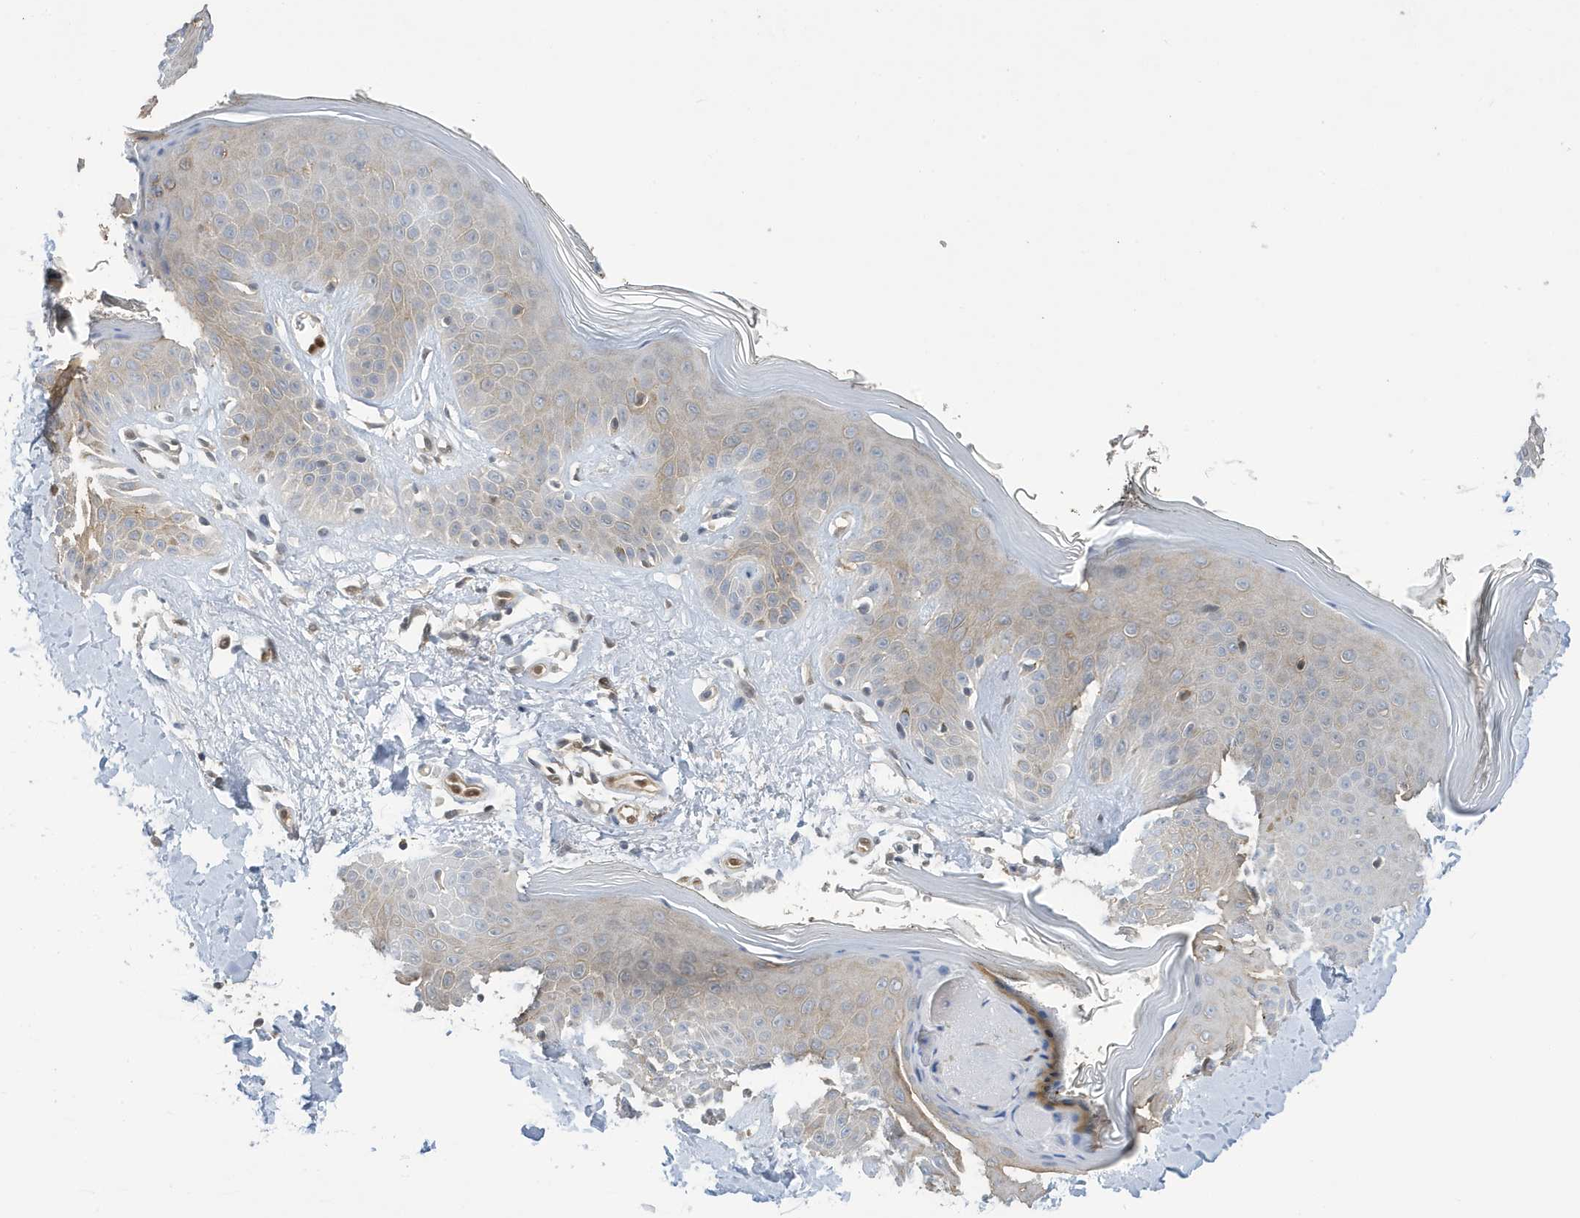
{"staining": {"intensity": "moderate", "quantity": ">75%", "location": "cytoplasmic/membranous,nuclear"}, "tissue": "skin", "cell_type": "Fibroblasts", "image_type": "normal", "snomed": [{"axis": "morphology", "description": "Normal tissue, NOS"}, {"axis": "topography", "description": "Skin"}], "caption": "Moderate cytoplasmic/membranous,nuclear expression for a protein is identified in approximately >75% of fibroblasts of unremarkable skin using IHC.", "gene": "NCOA7", "patient": {"sex": "female", "age": 64}}